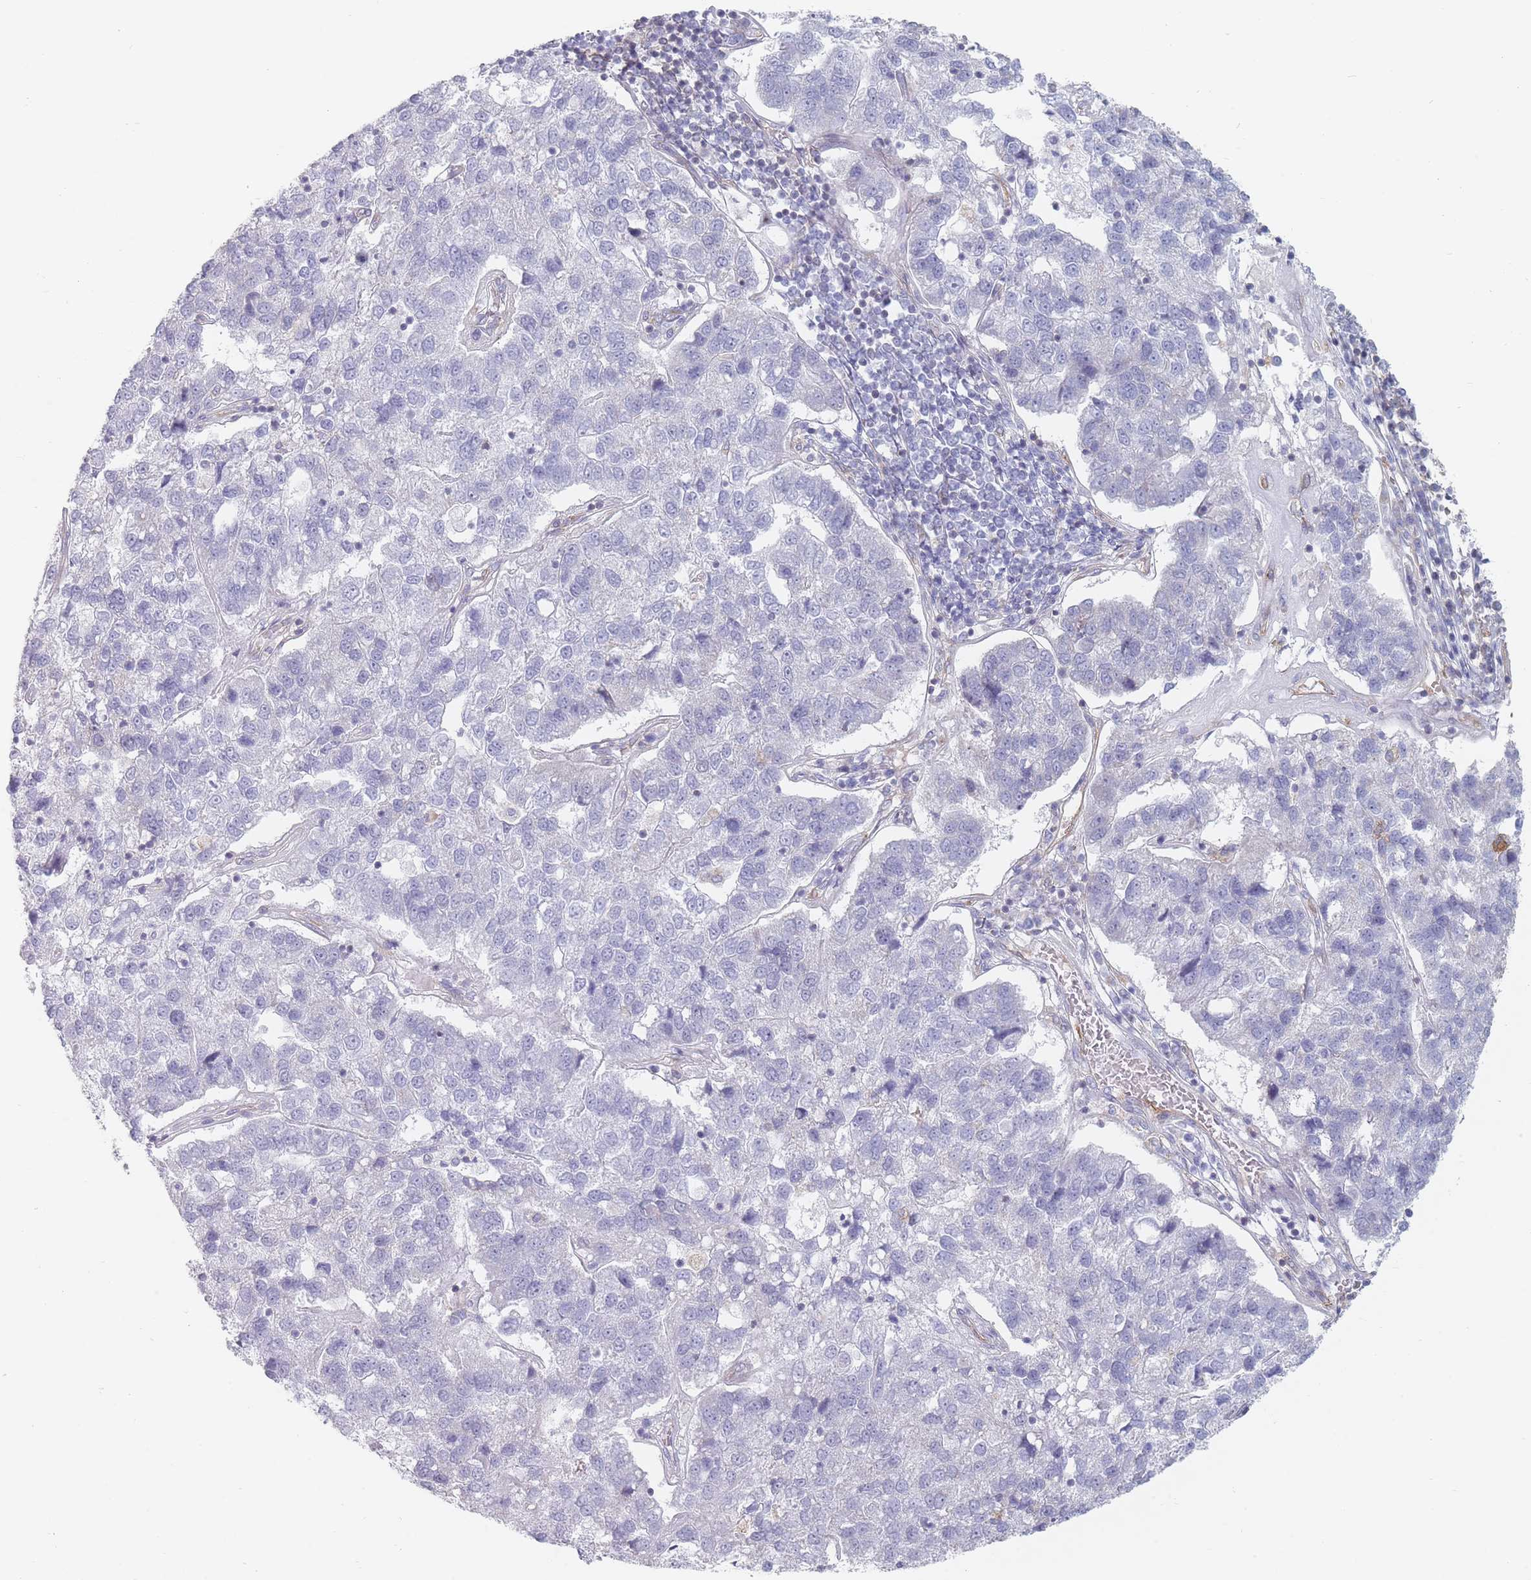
{"staining": {"intensity": "negative", "quantity": "none", "location": "none"}, "tissue": "pancreatic cancer", "cell_type": "Tumor cells", "image_type": "cancer", "snomed": [{"axis": "morphology", "description": "Adenocarcinoma, NOS"}, {"axis": "topography", "description": "Pancreas"}], "caption": "The photomicrograph demonstrates no significant expression in tumor cells of pancreatic cancer.", "gene": "MAP1S", "patient": {"sex": "female", "age": 61}}